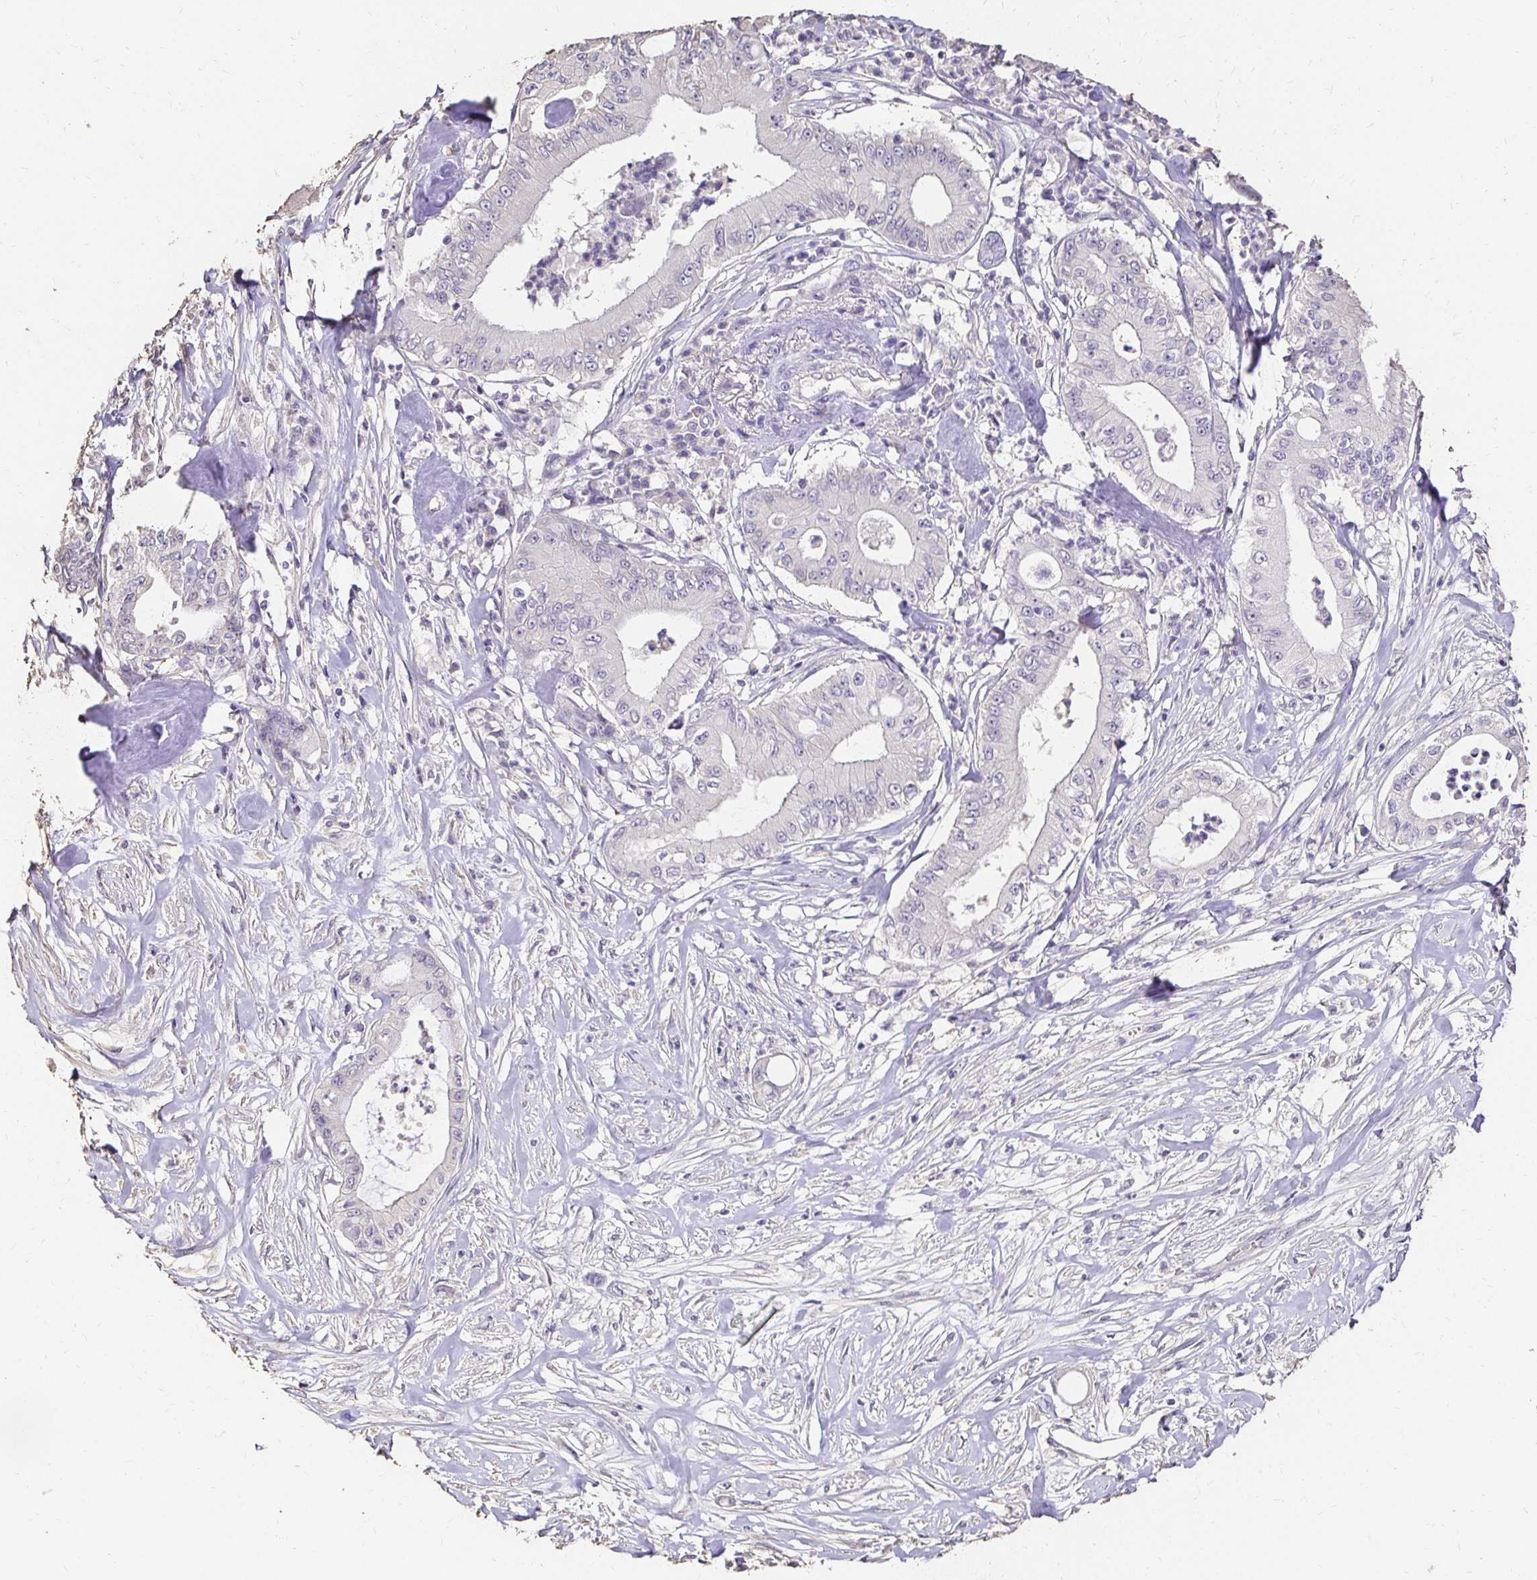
{"staining": {"intensity": "negative", "quantity": "none", "location": "none"}, "tissue": "pancreatic cancer", "cell_type": "Tumor cells", "image_type": "cancer", "snomed": [{"axis": "morphology", "description": "Adenocarcinoma, NOS"}, {"axis": "topography", "description": "Pancreas"}], "caption": "A high-resolution micrograph shows immunohistochemistry staining of adenocarcinoma (pancreatic), which shows no significant staining in tumor cells.", "gene": "UGT1A6", "patient": {"sex": "male", "age": 71}}